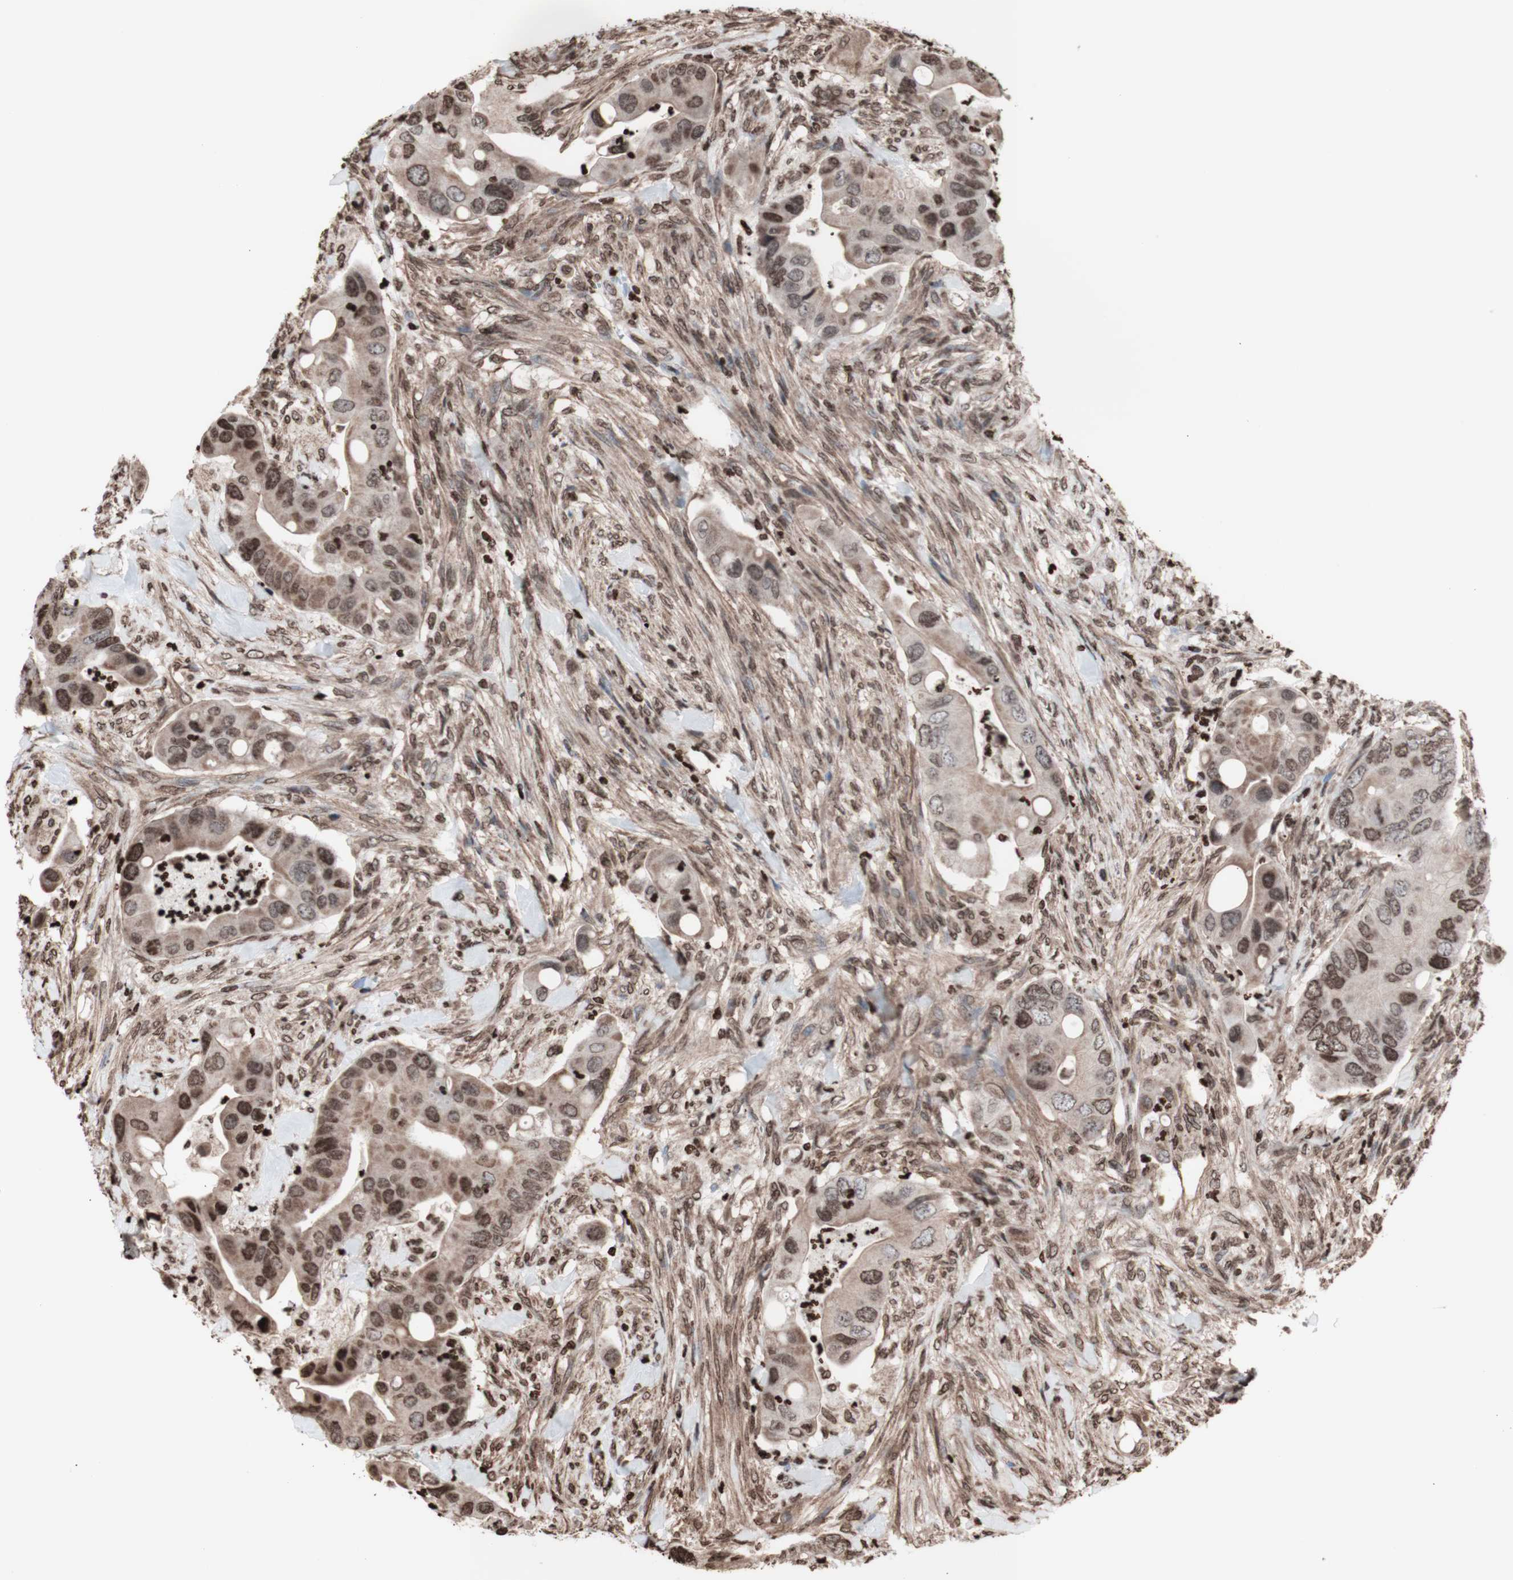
{"staining": {"intensity": "moderate", "quantity": ">75%", "location": "nuclear"}, "tissue": "colorectal cancer", "cell_type": "Tumor cells", "image_type": "cancer", "snomed": [{"axis": "morphology", "description": "Adenocarcinoma, NOS"}, {"axis": "topography", "description": "Rectum"}], "caption": "A histopathology image of human colorectal cancer stained for a protein exhibits moderate nuclear brown staining in tumor cells. The protein of interest is stained brown, and the nuclei are stained in blue (DAB IHC with brightfield microscopy, high magnification).", "gene": "SNAI2", "patient": {"sex": "female", "age": 57}}